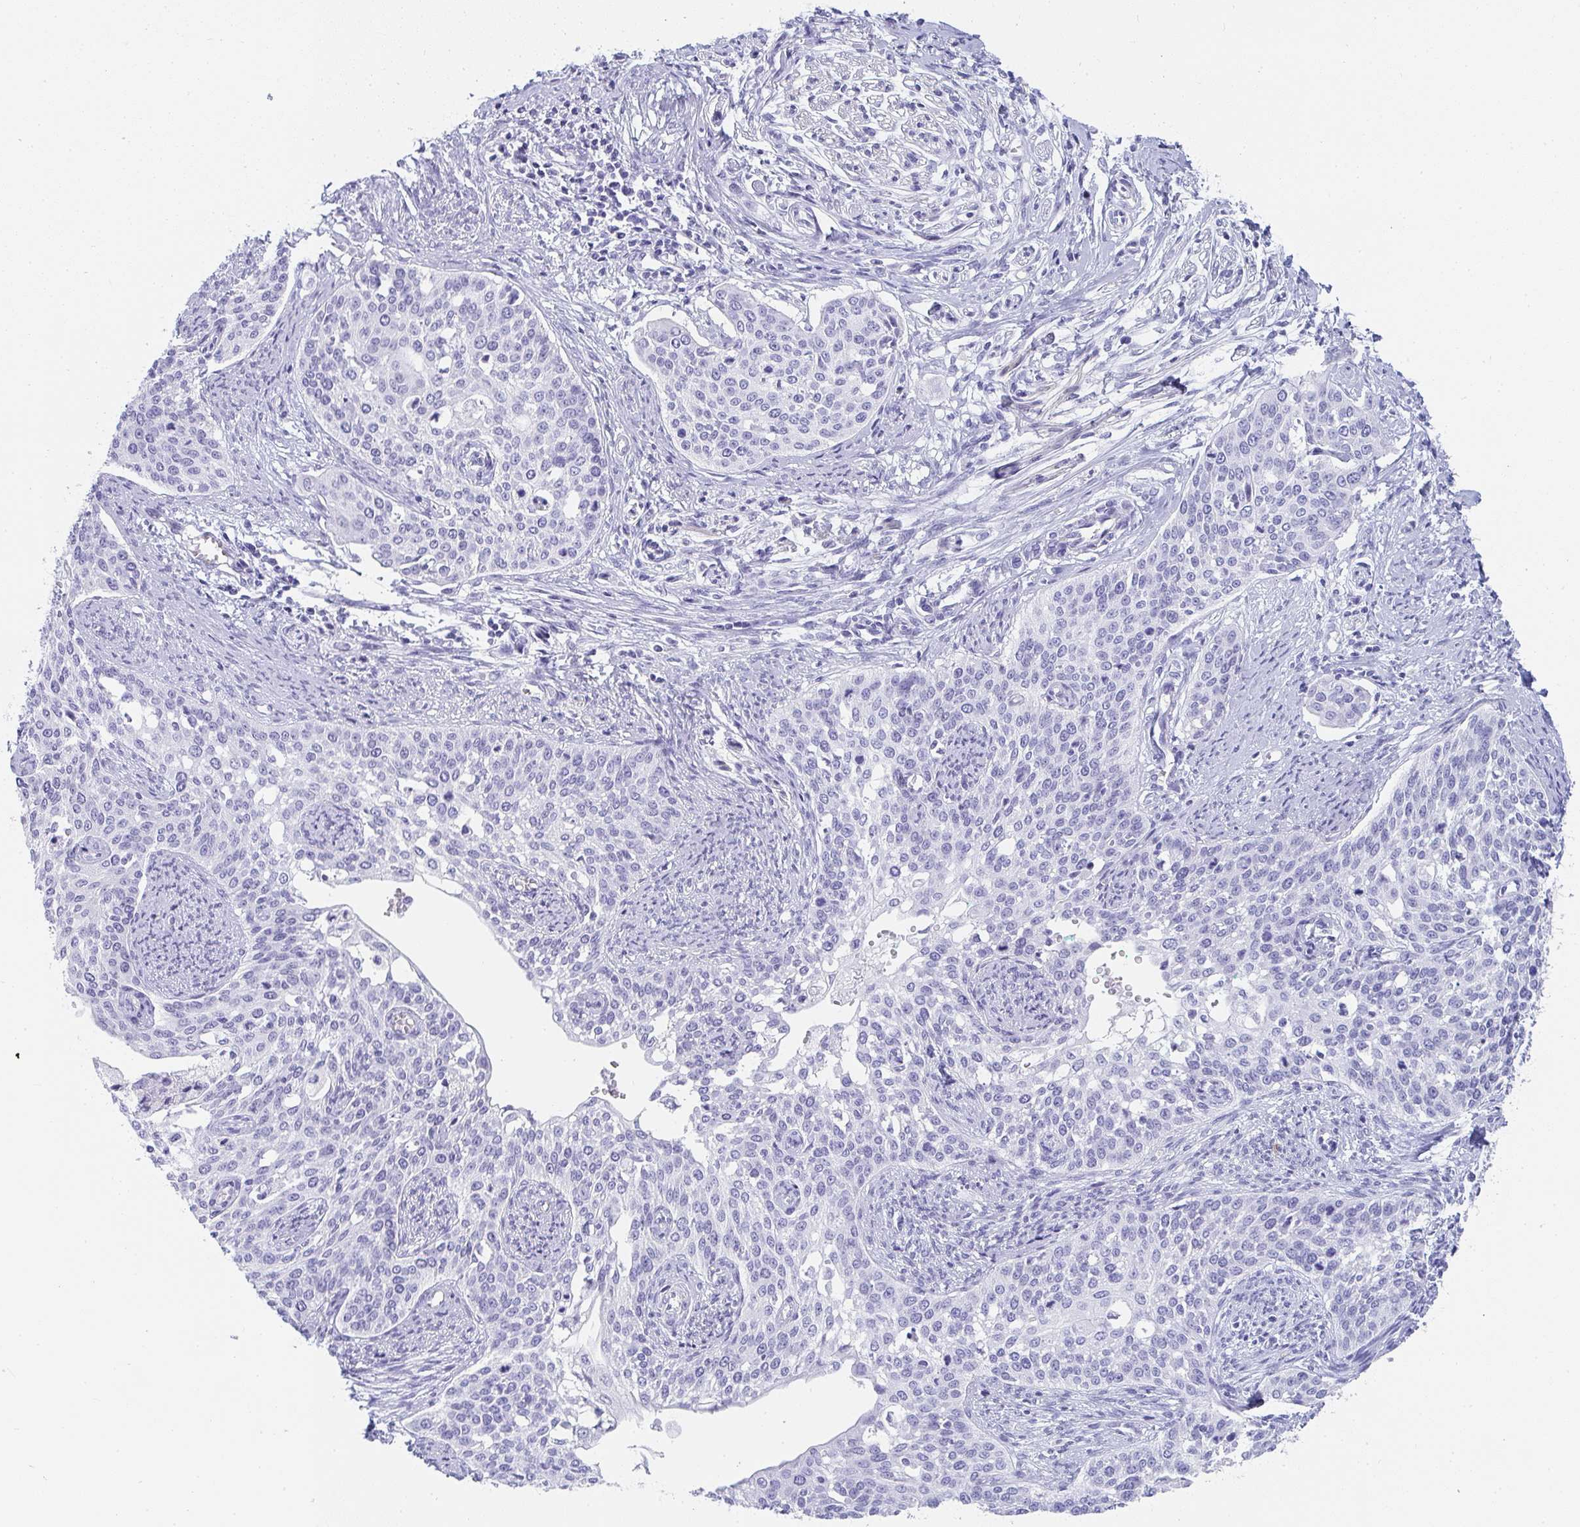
{"staining": {"intensity": "negative", "quantity": "none", "location": "none"}, "tissue": "cervical cancer", "cell_type": "Tumor cells", "image_type": "cancer", "snomed": [{"axis": "morphology", "description": "Squamous cell carcinoma, NOS"}, {"axis": "topography", "description": "Cervix"}], "caption": "The image displays no significant expression in tumor cells of cervical cancer (squamous cell carcinoma).", "gene": "PRND", "patient": {"sex": "female", "age": 44}}